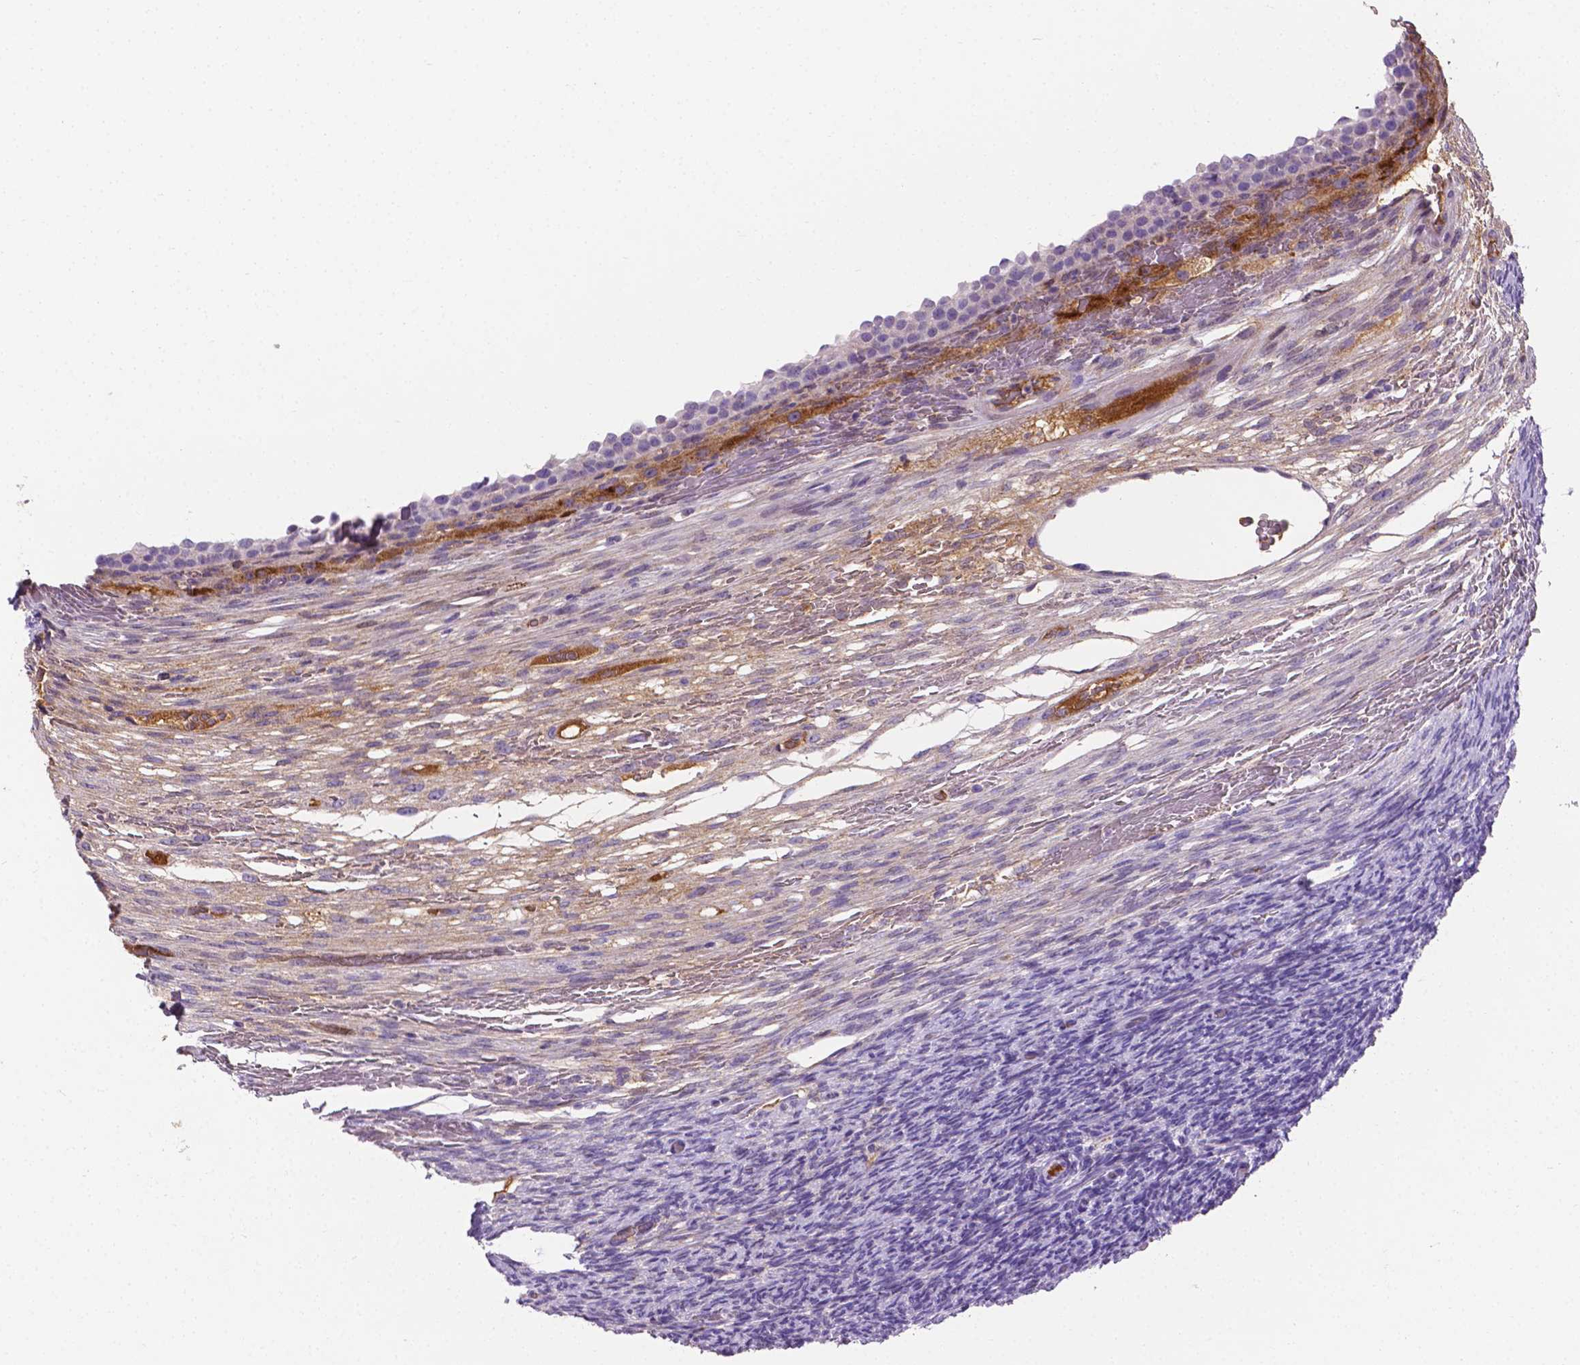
{"staining": {"intensity": "negative", "quantity": "none", "location": "none"}, "tissue": "ovary", "cell_type": "Ovarian stroma cells", "image_type": "normal", "snomed": [{"axis": "morphology", "description": "Normal tissue, NOS"}, {"axis": "topography", "description": "Ovary"}], "caption": "High magnification brightfield microscopy of benign ovary stained with DAB (brown) and counterstained with hematoxylin (blue): ovarian stroma cells show no significant positivity.", "gene": "APOE", "patient": {"sex": "female", "age": 34}}